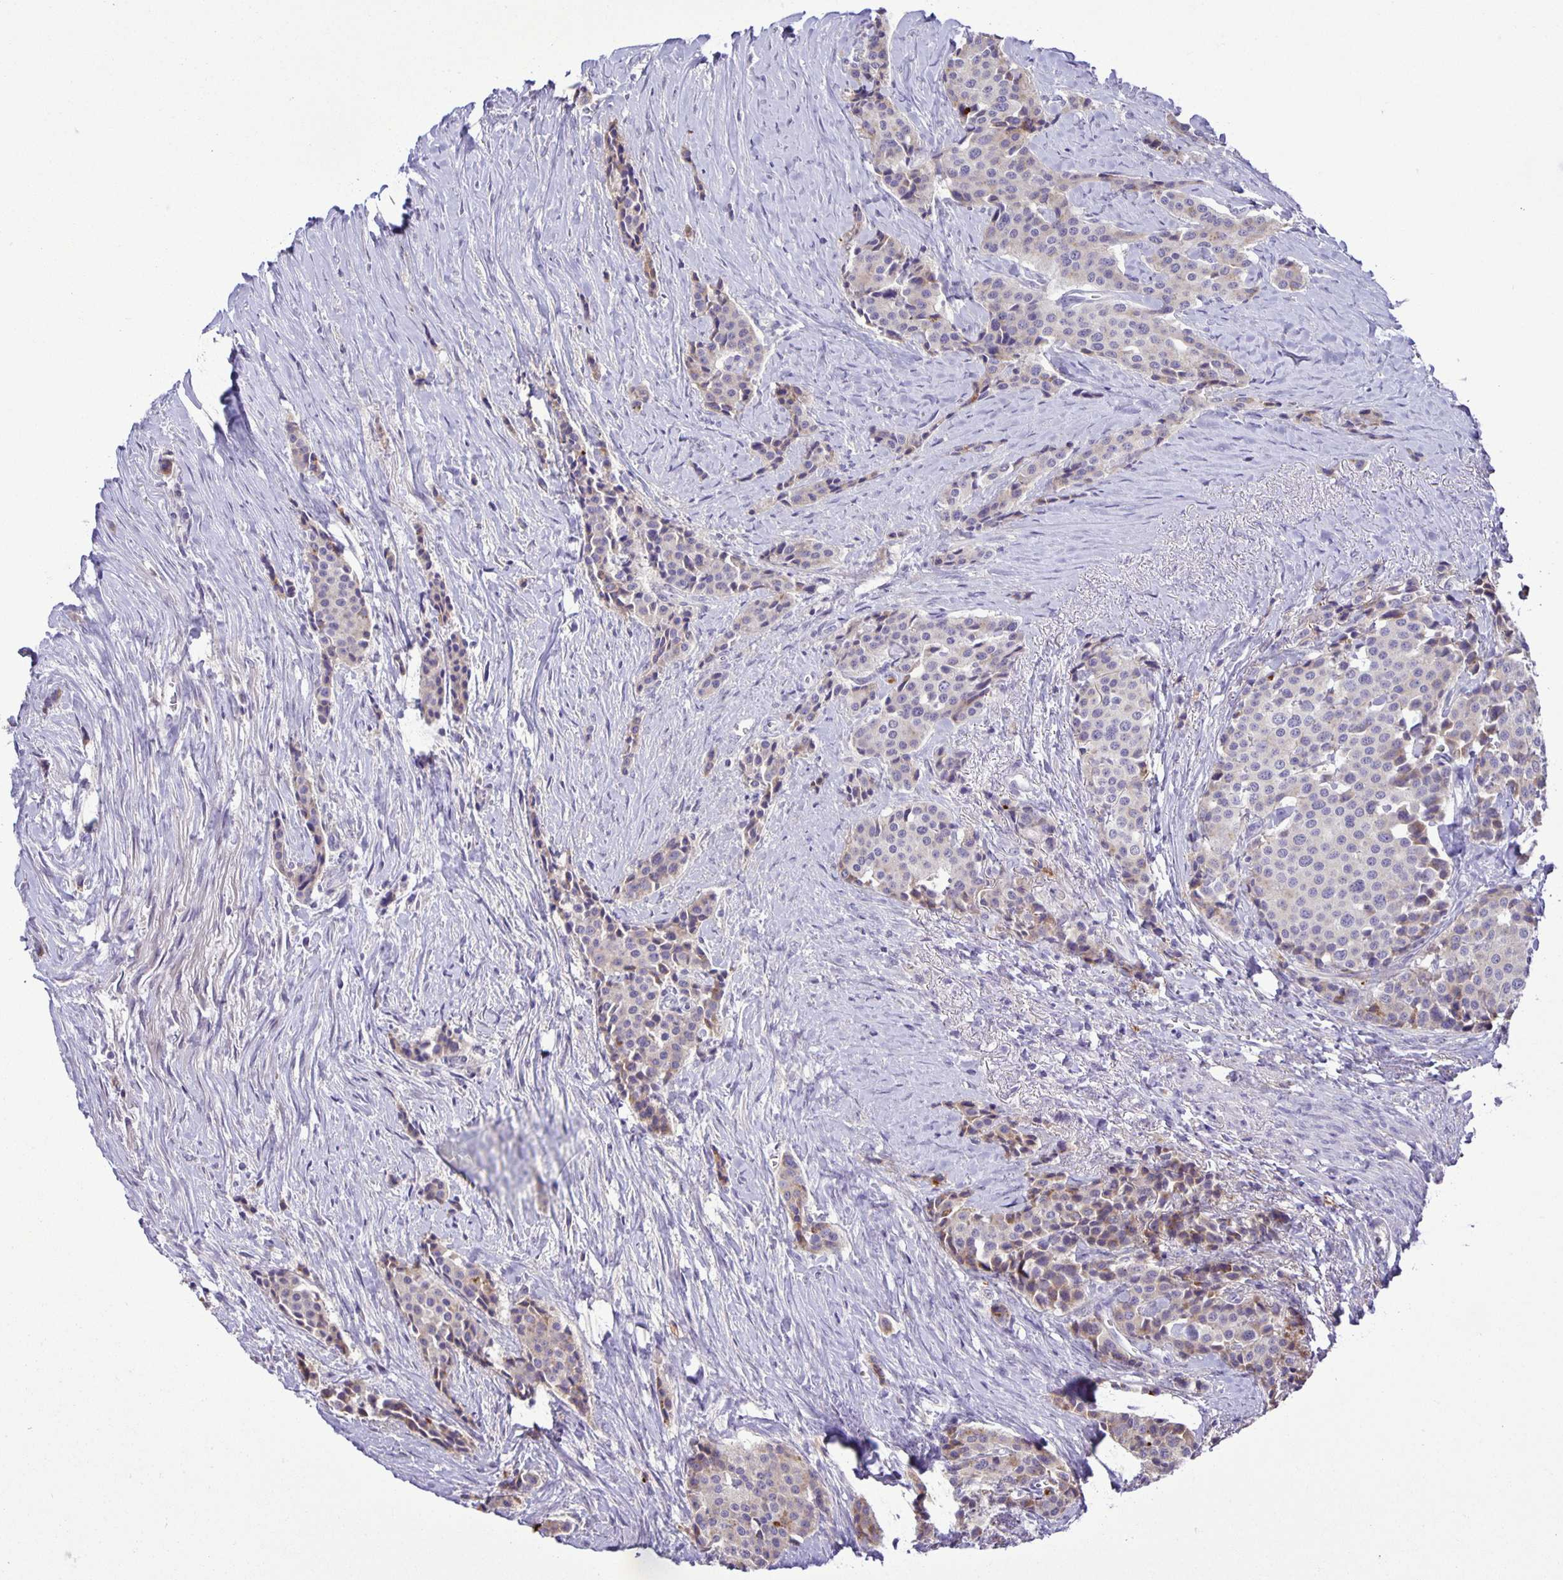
{"staining": {"intensity": "weak", "quantity": "<25%", "location": "cytoplasmic/membranous"}, "tissue": "carcinoid", "cell_type": "Tumor cells", "image_type": "cancer", "snomed": [{"axis": "morphology", "description": "Carcinoid, malignant, NOS"}, {"axis": "topography", "description": "Small intestine"}], "caption": "An IHC micrograph of malignant carcinoid is shown. There is no staining in tumor cells of malignant carcinoid.", "gene": "ADCK1", "patient": {"sex": "male", "age": 73}}